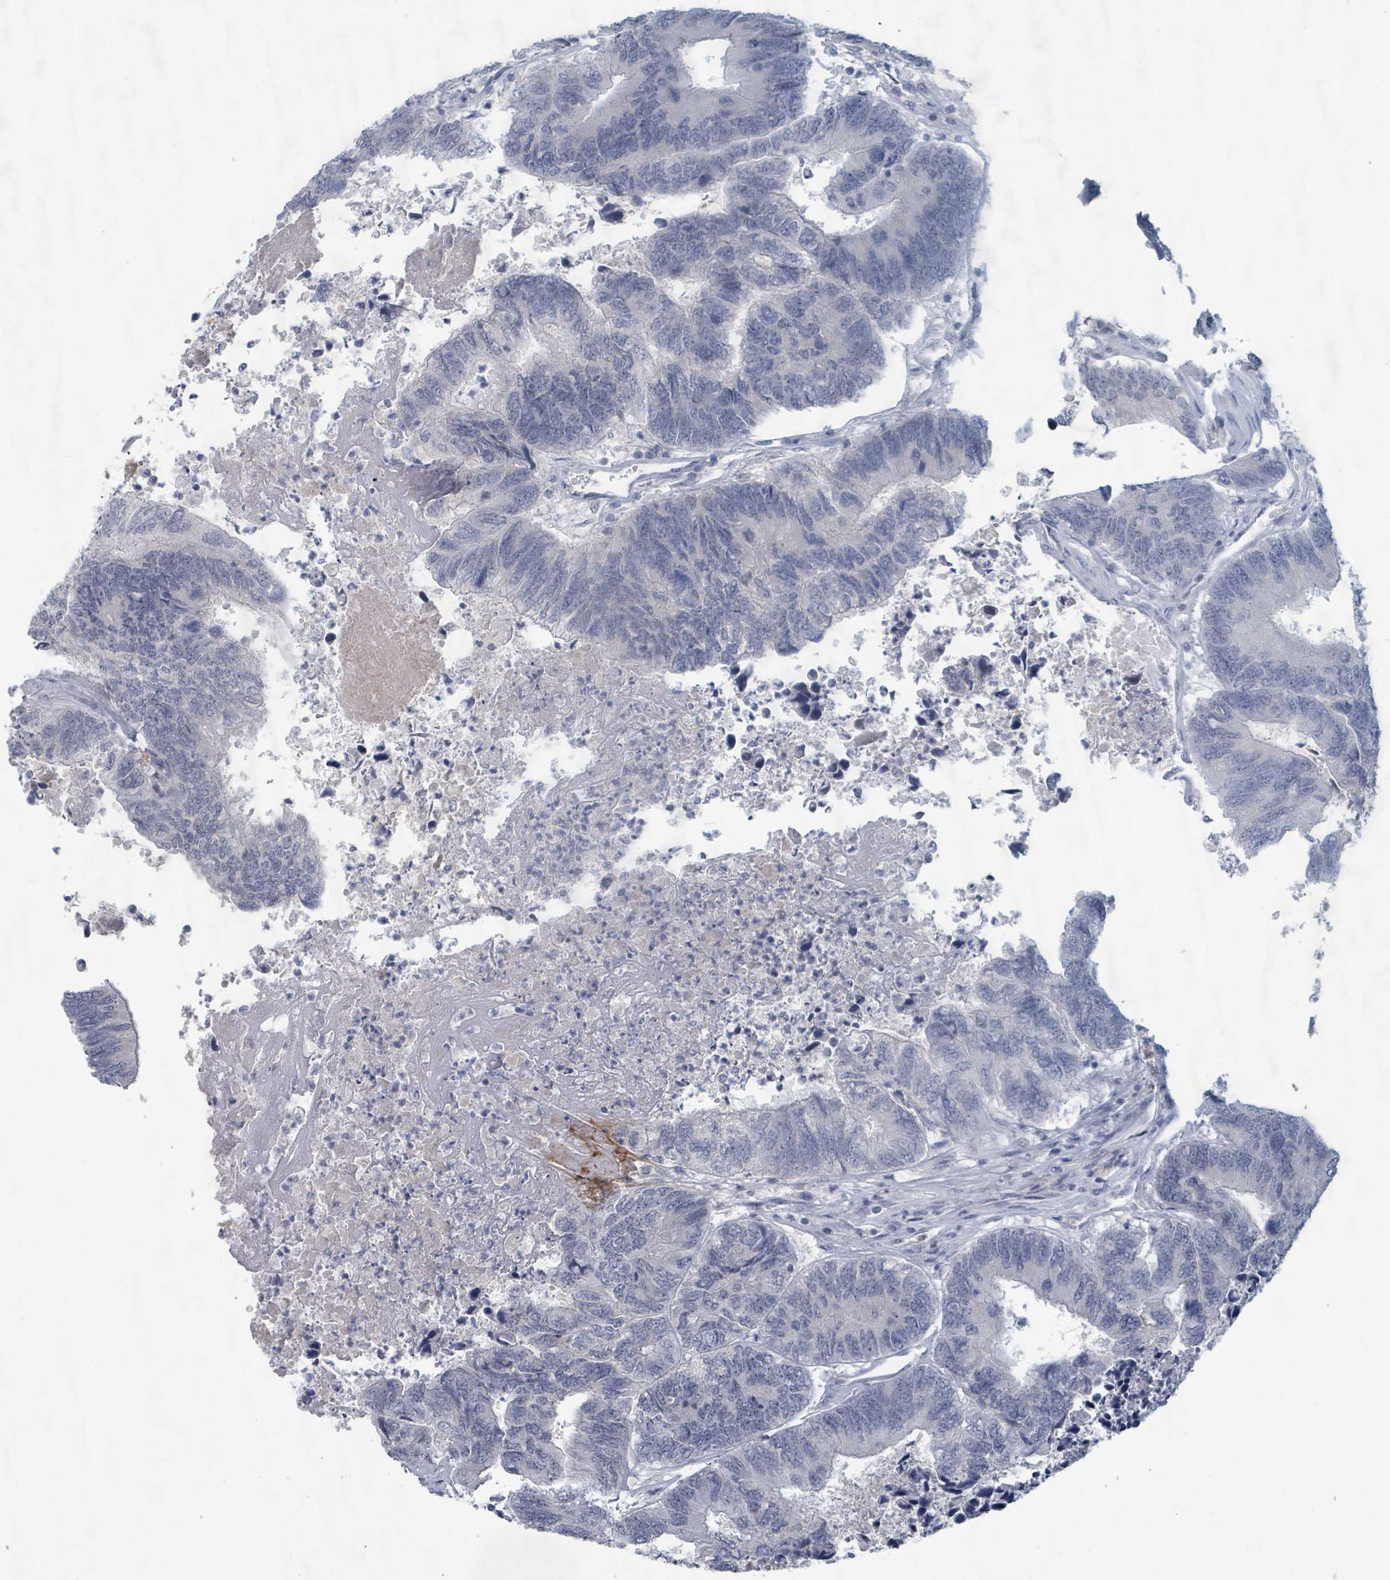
{"staining": {"intensity": "negative", "quantity": "none", "location": "none"}, "tissue": "colorectal cancer", "cell_type": "Tumor cells", "image_type": "cancer", "snomed": [{"axis": "morphology", "description": "Adenocarcinoma, NOS"}, {"axis": "topography", "description": "Colon"}], "caption": "A high-resolution micrograph shows immunohistochemistry (IHC) staining of colorectal adenocarcinoma, which reveals no significant staining in tumor cells.", "gene": "WNT11", "patient": {"sex": "female", "age": 67}}